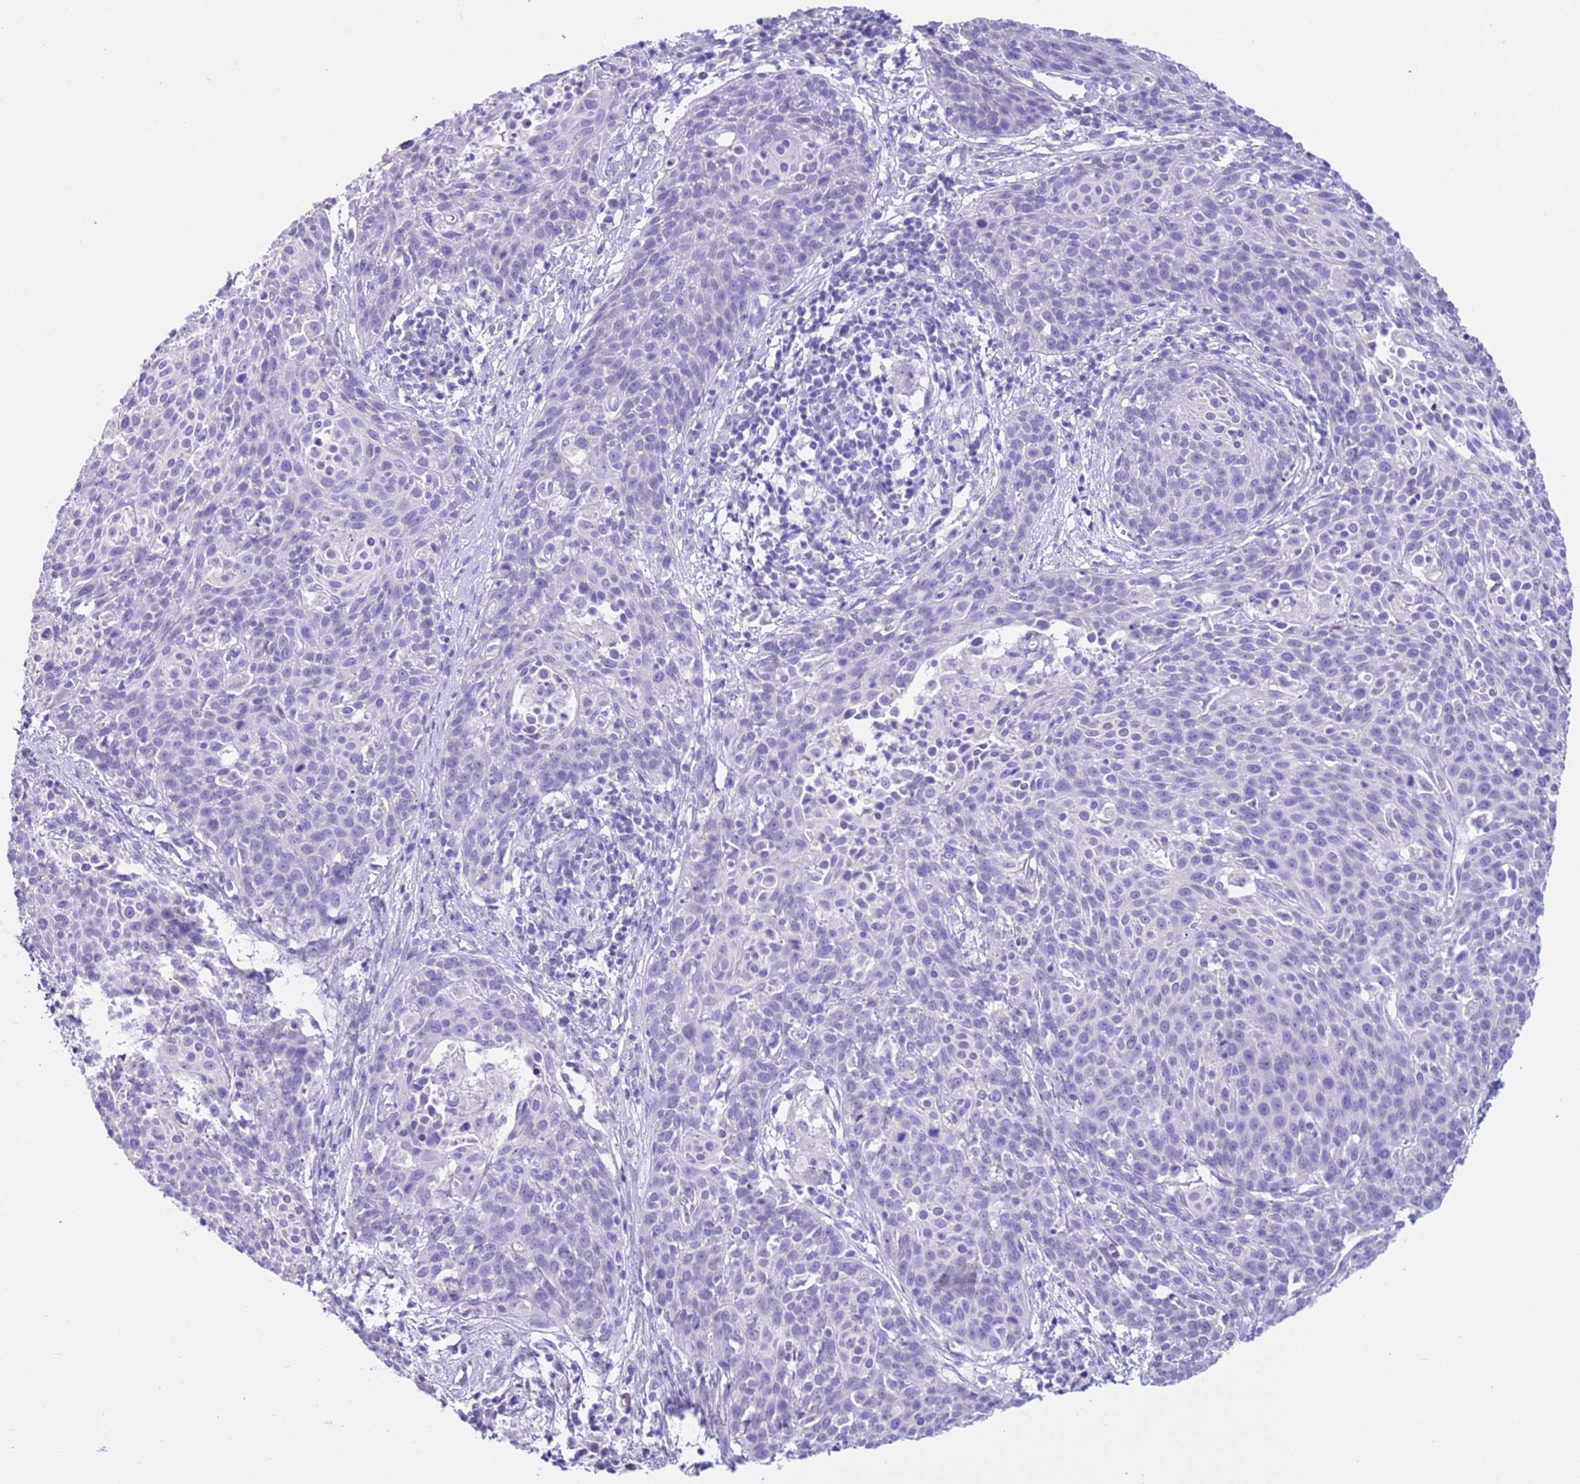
{"staining": {"intensity": "negative", "quantity": "none", "location": "none"}, "tissue": "cervical cancer", "cell_type": "Tumor cells", "image_type": "cancer", "snomed": [{"axis": "morphology", "description": "Squamous cell carcinoma, NOS"}, {"axis": "topography", "description": "Cervix"}], "caption": "Cervical cancer (squamous cell carcinoma) was stained to show a protein in brown. There is no significant expression in tumor cells. (Stains: DAB (3,3'-diaminobenzidine) immunohistochemistry (IHC) with hematoxylin counter stain, Microscopy: brightfield microscopy at high magnification).", "gene": "CPB1", "patient": {"sex": "female", "age": 38}}